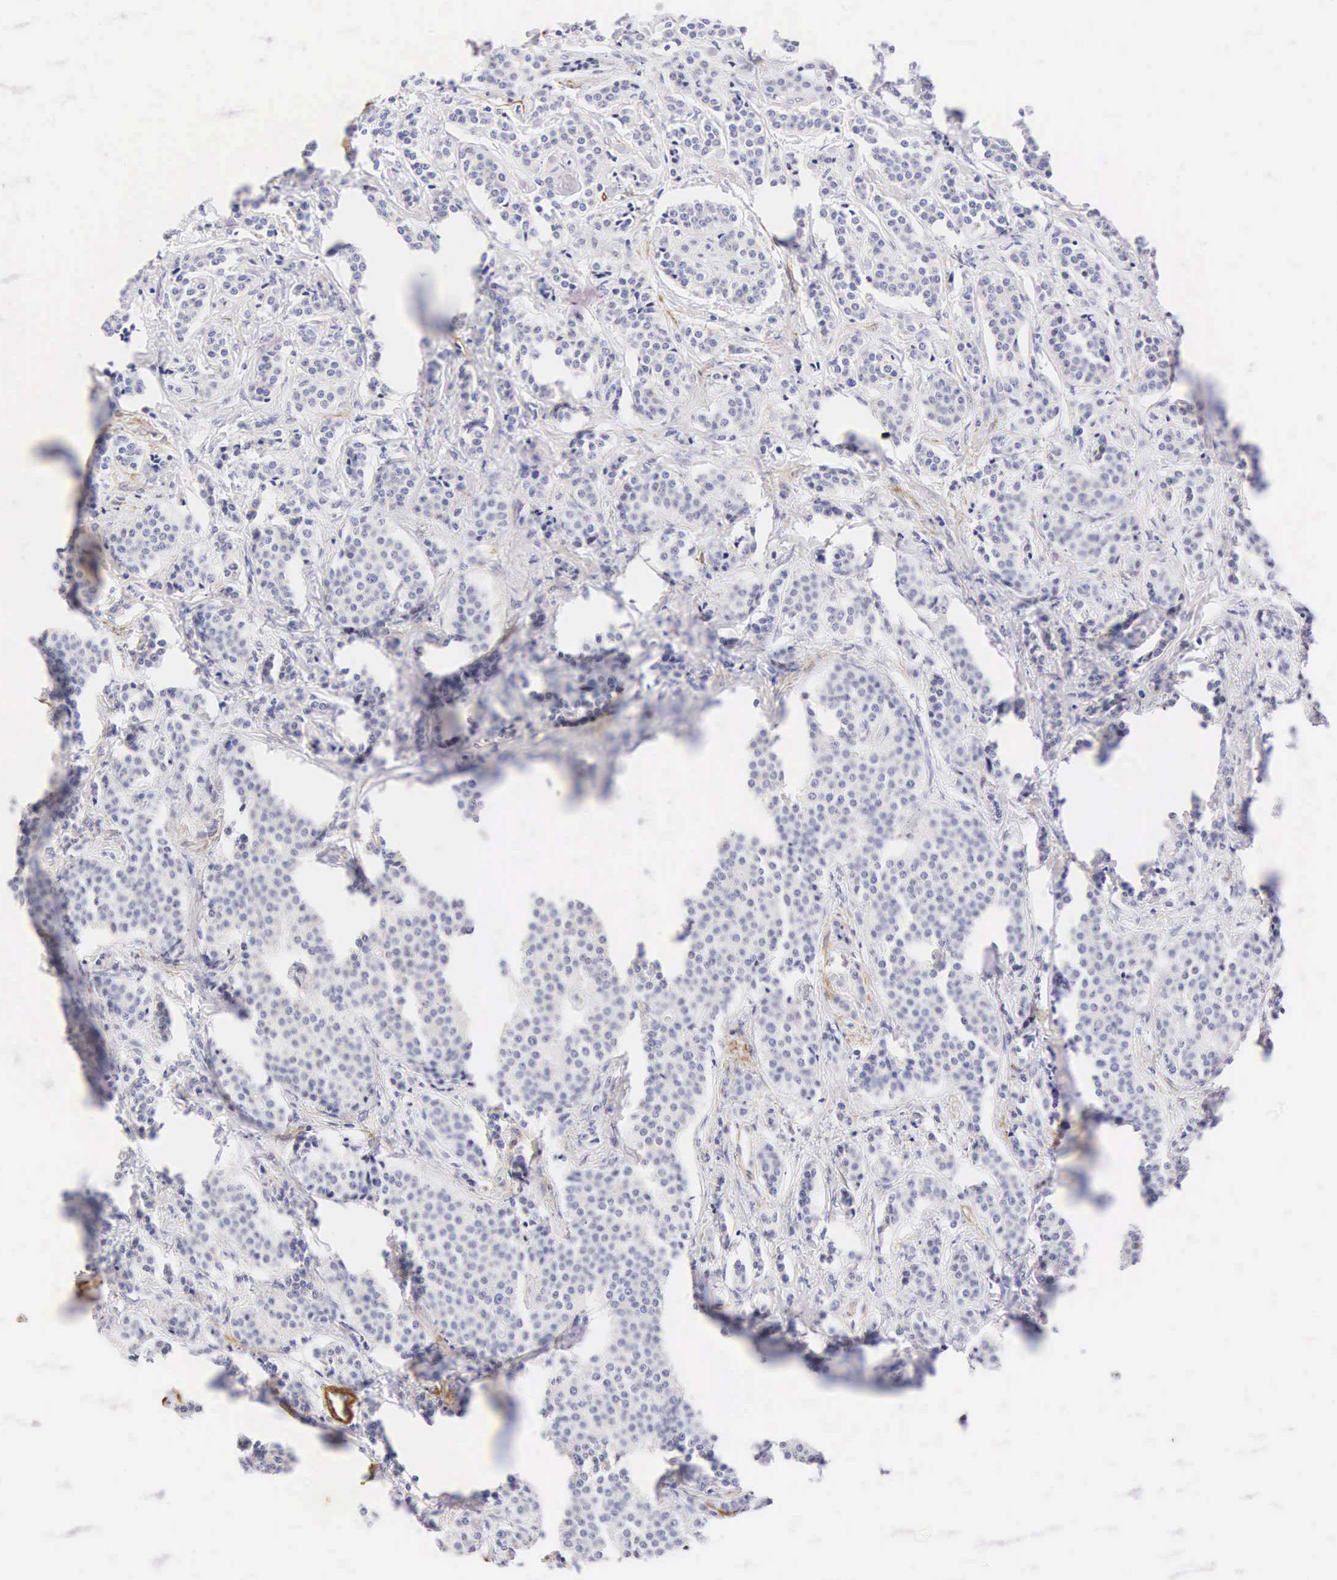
{"staining": {"intensity": "negative", "quantity": "none", "location": "none"}, "tissue": "carcinoid", "cell_type": "Tumor cells", "image_type": "cancer", "snomed": [{"axis": "morphology", "description": "Carcinoid, malignant, NOS"}, {"axis": "topography", "description": "Small intestine"}], "caption": "High magnification brightfield microscopy of carcinoid (malignant) stained with DAB (brown) and counterstained with hematoxylin (blue): tumor cells show no significant positivity.", "gene": "CNN1", "patient": {"sex": "male", "age": 63}}